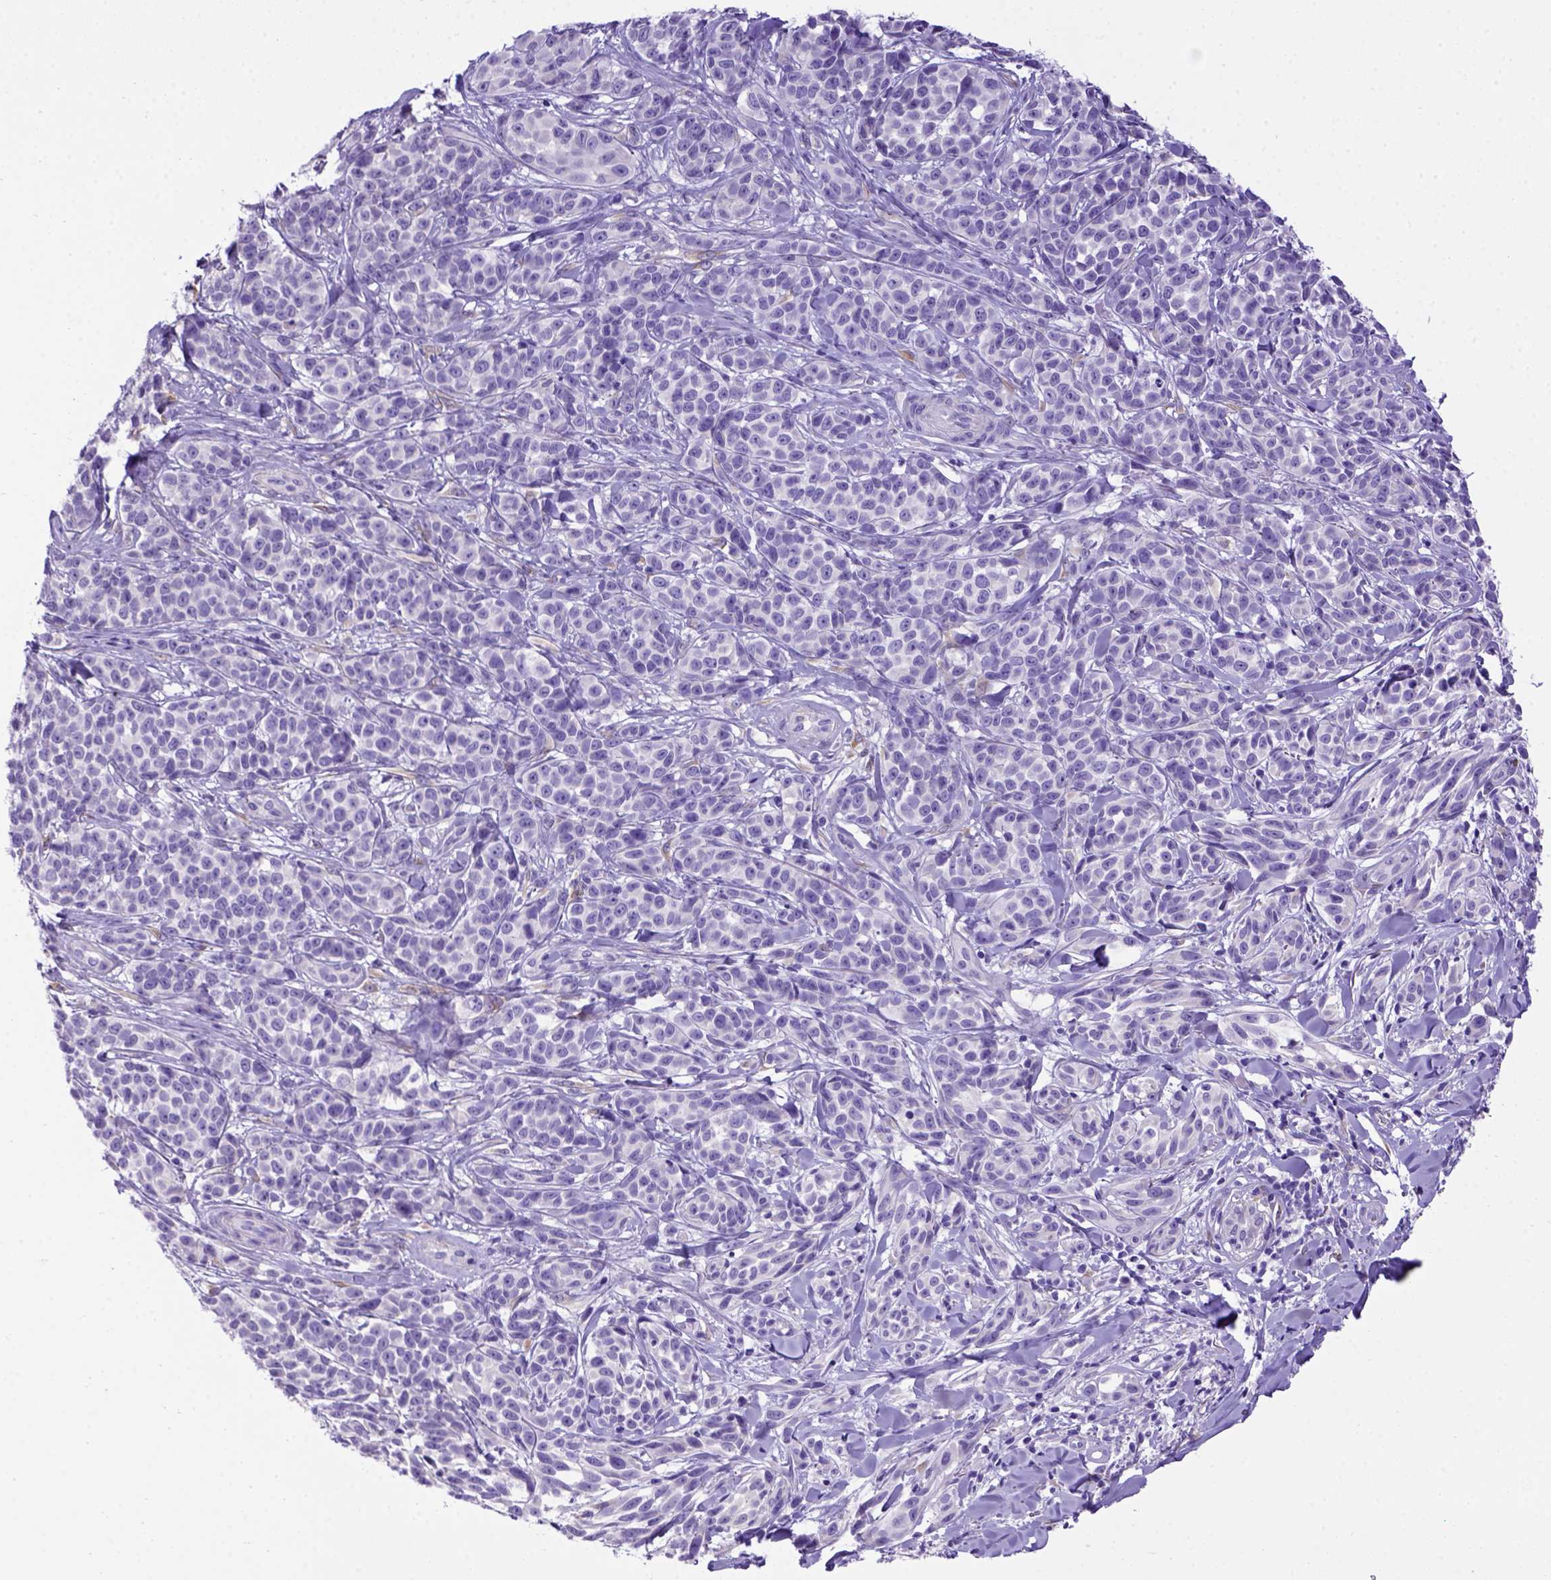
{"staining": {"intensity": "negative", "quantity": "none", "location": "none"}, "tissue": "melanoma", "cell_type": "Tumor cells", "image_type": "cancer", "snomed": [{"axis": "morphology", "description": "Malignant melanoma, NOS"}, {"axis": "topography", "description": "Skin"}], "caption": "Photomicrograph shows no protein staining in tumor cells of melanoma tissue.", "gene": "PTGES", "patient": {"sex": "female", "age": 88}}